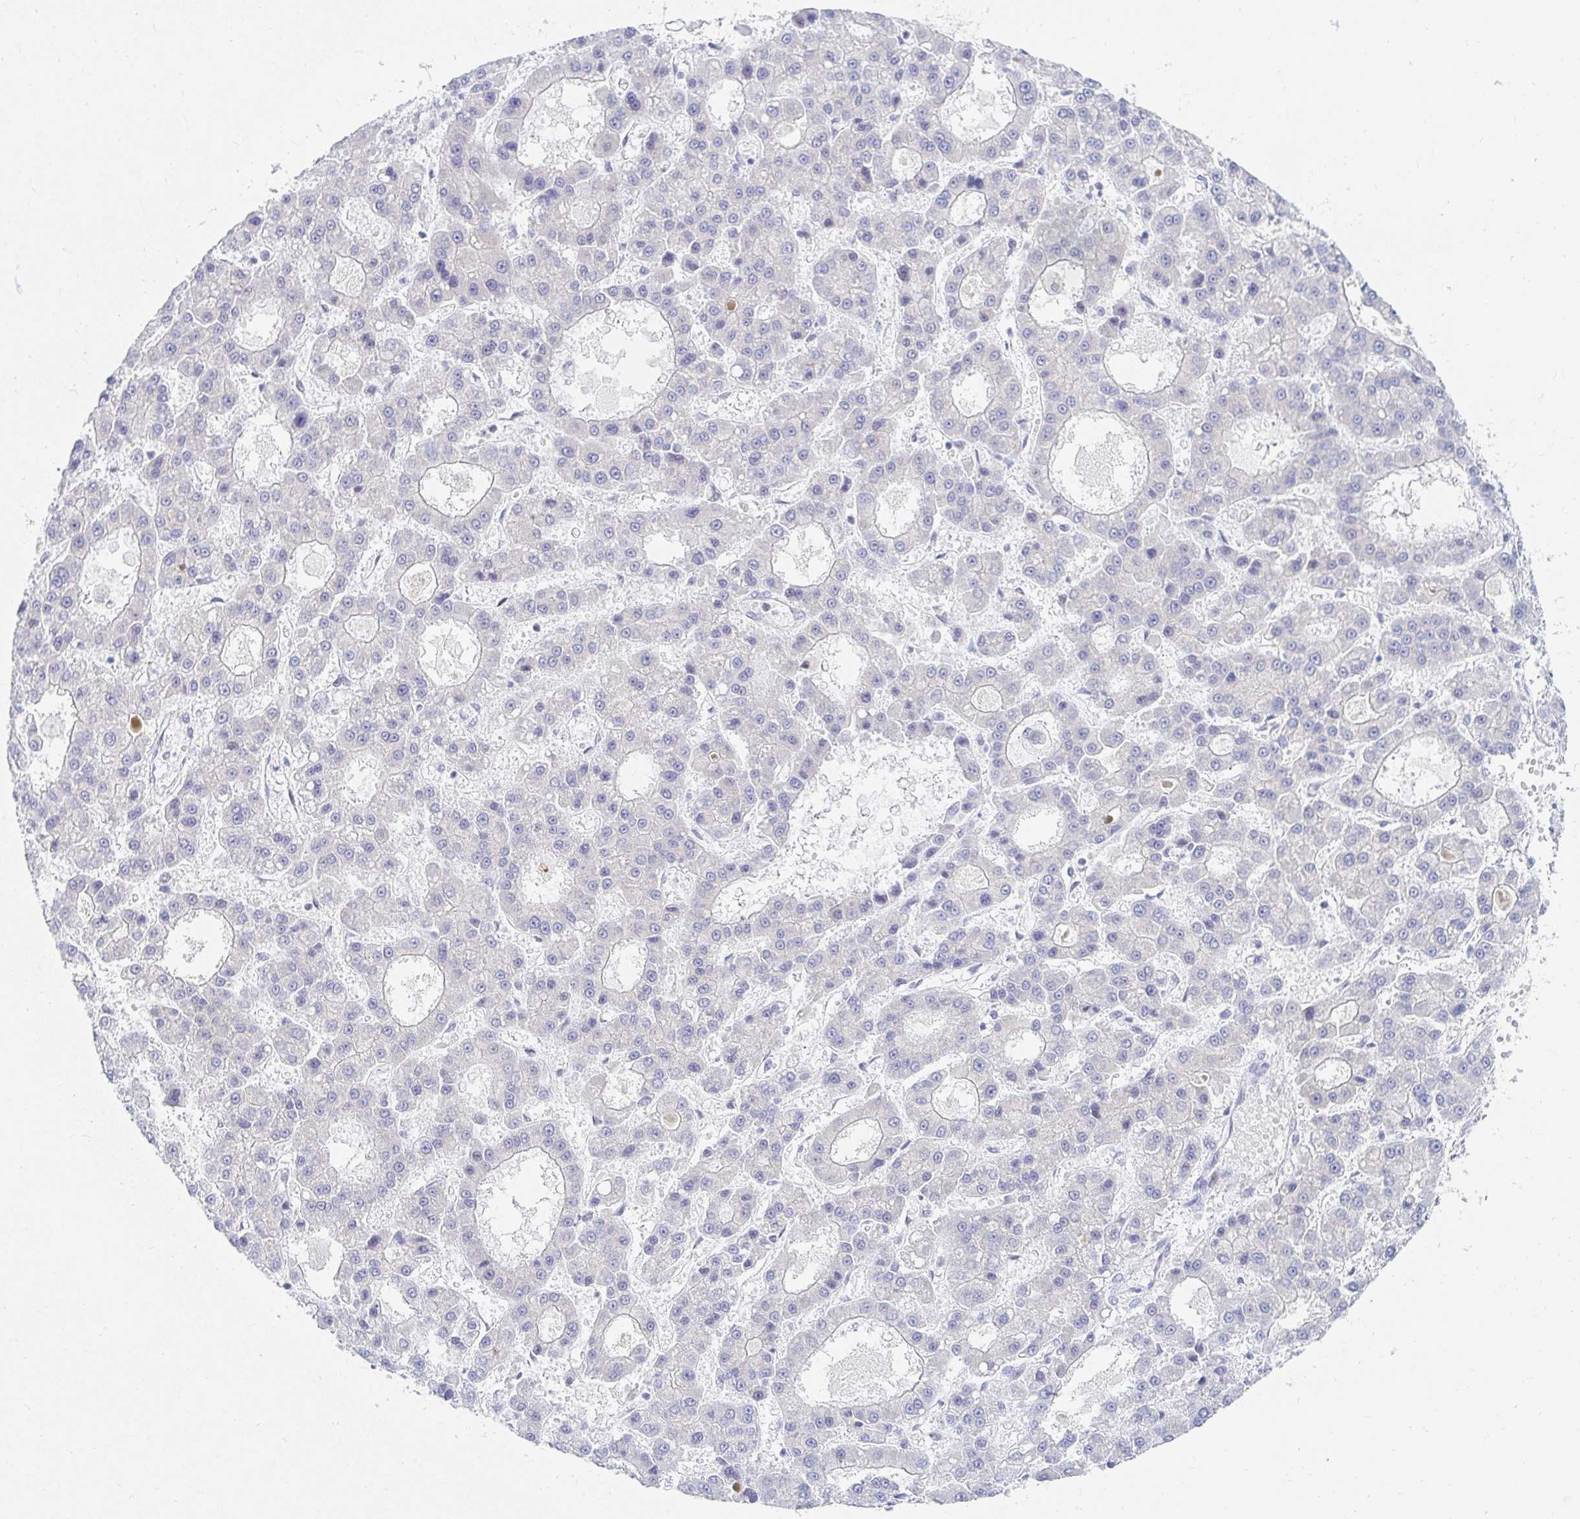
{"staining": {"intensity": "negative", "quantity": "none", "location": "none"}, "tissue": "liver cancer", "cell_type": "Tumor cells", "image_type": "cancer", "snomed": [{"axis": "morphology", "description": "Carcinoma, Hepatocellular, NOS"}, {"axis": "topography", "description": "Liver"}], "caption": "Image shows no protein staining in tumor cells of liver cancer tissue. Nuclei are stained in blue.", "gene": "COL28A1", "patient": {"sex": "male", "age": 70}}